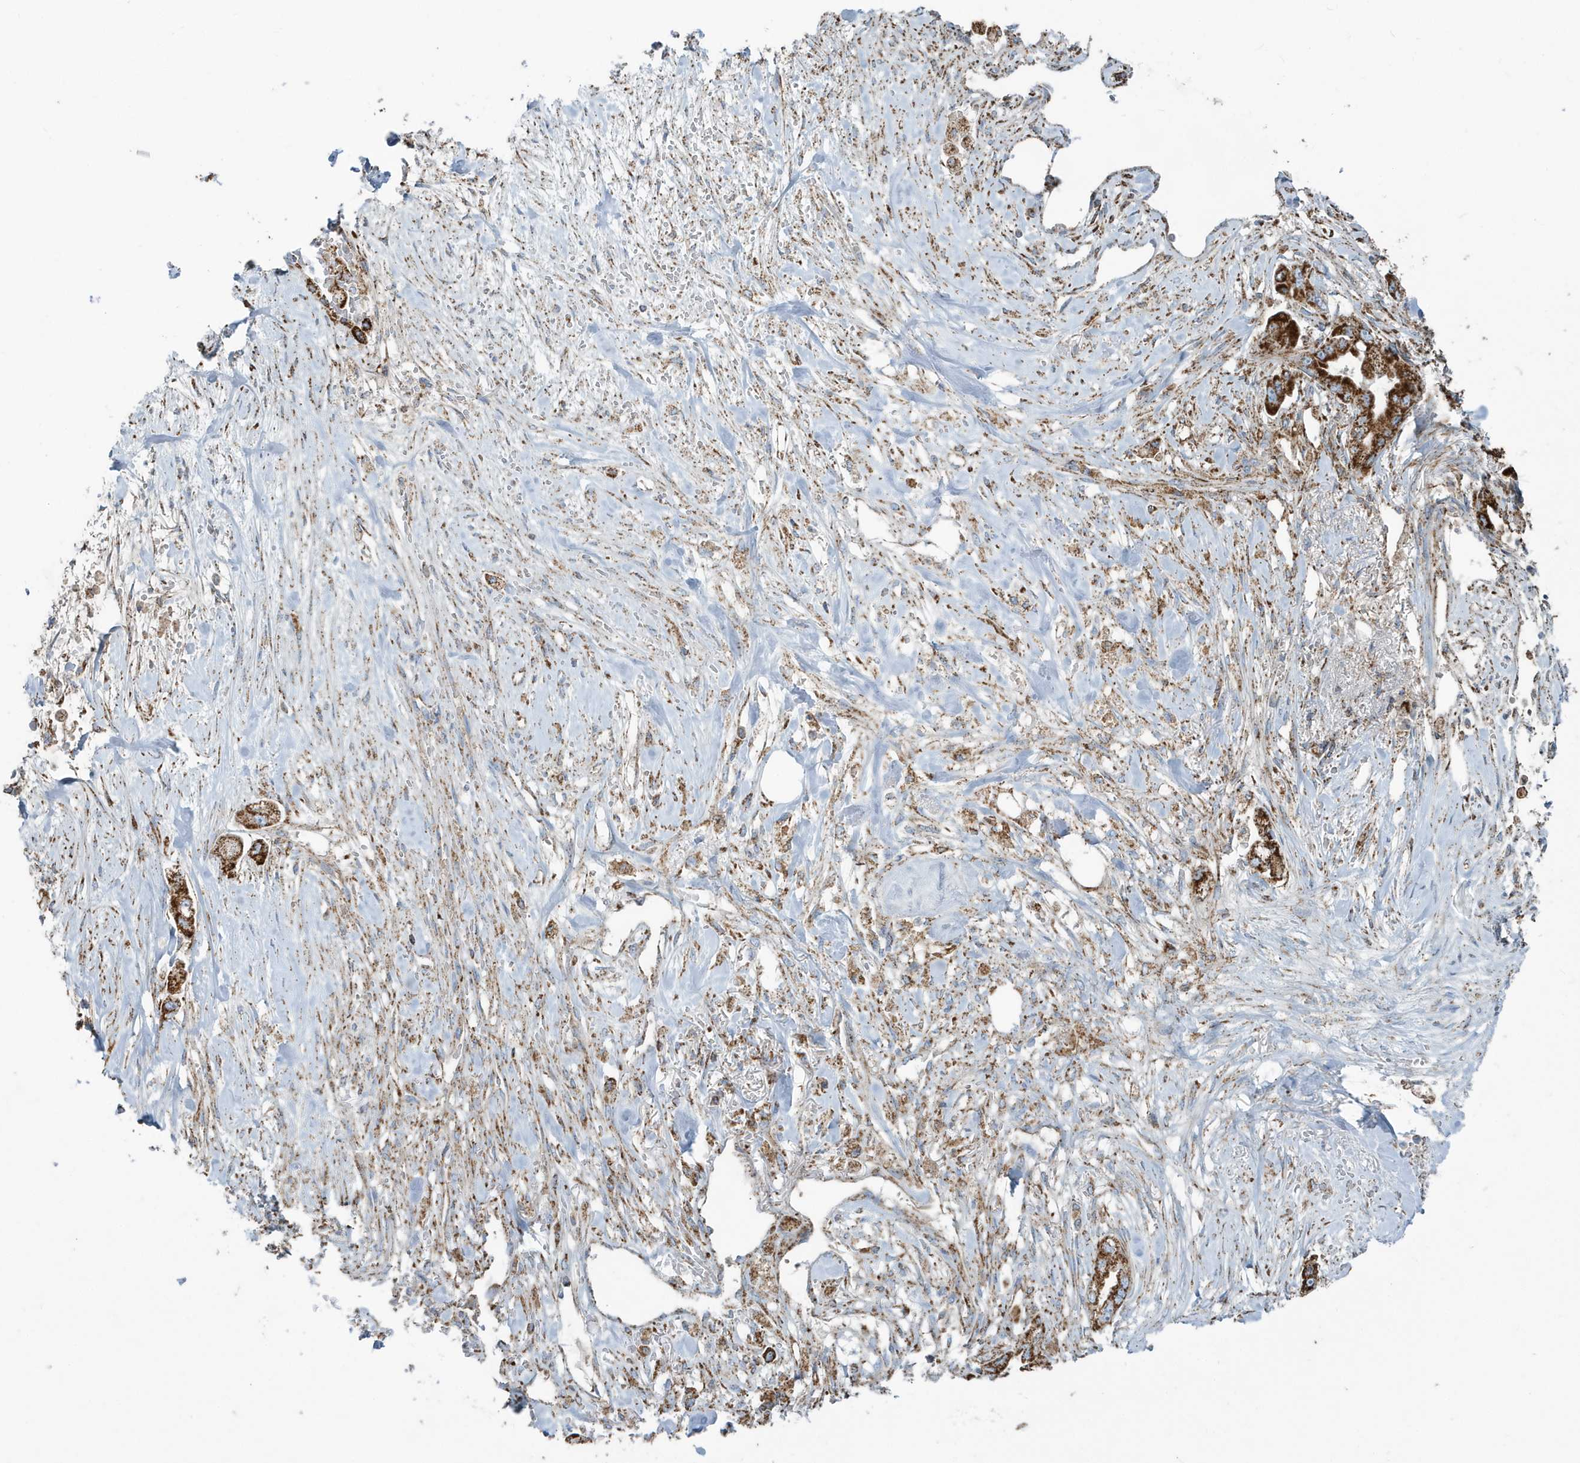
{"staining": {"intensity": "strong", "quantity": ">75%", "location": "cytoplasmic/membranous"}, "tissue": "stomach cancer", "cell_type": "Tumor cells", "image_type": "cancer", "snomed": [{"axis": "morphology", "description": "Adenocarcinoma, NOS"}, {"axis": "topography", "description": "Stomach"}], "caption": "Immunohistochemical staining of human stomach cancer (adenocarcinoma) exhibits strong cytoplasmic/membranous protein staining in approximately >75% of tumor cells.", "gene": "RAB11FIP3", "patient": {"sex": "male", "age": 62}}